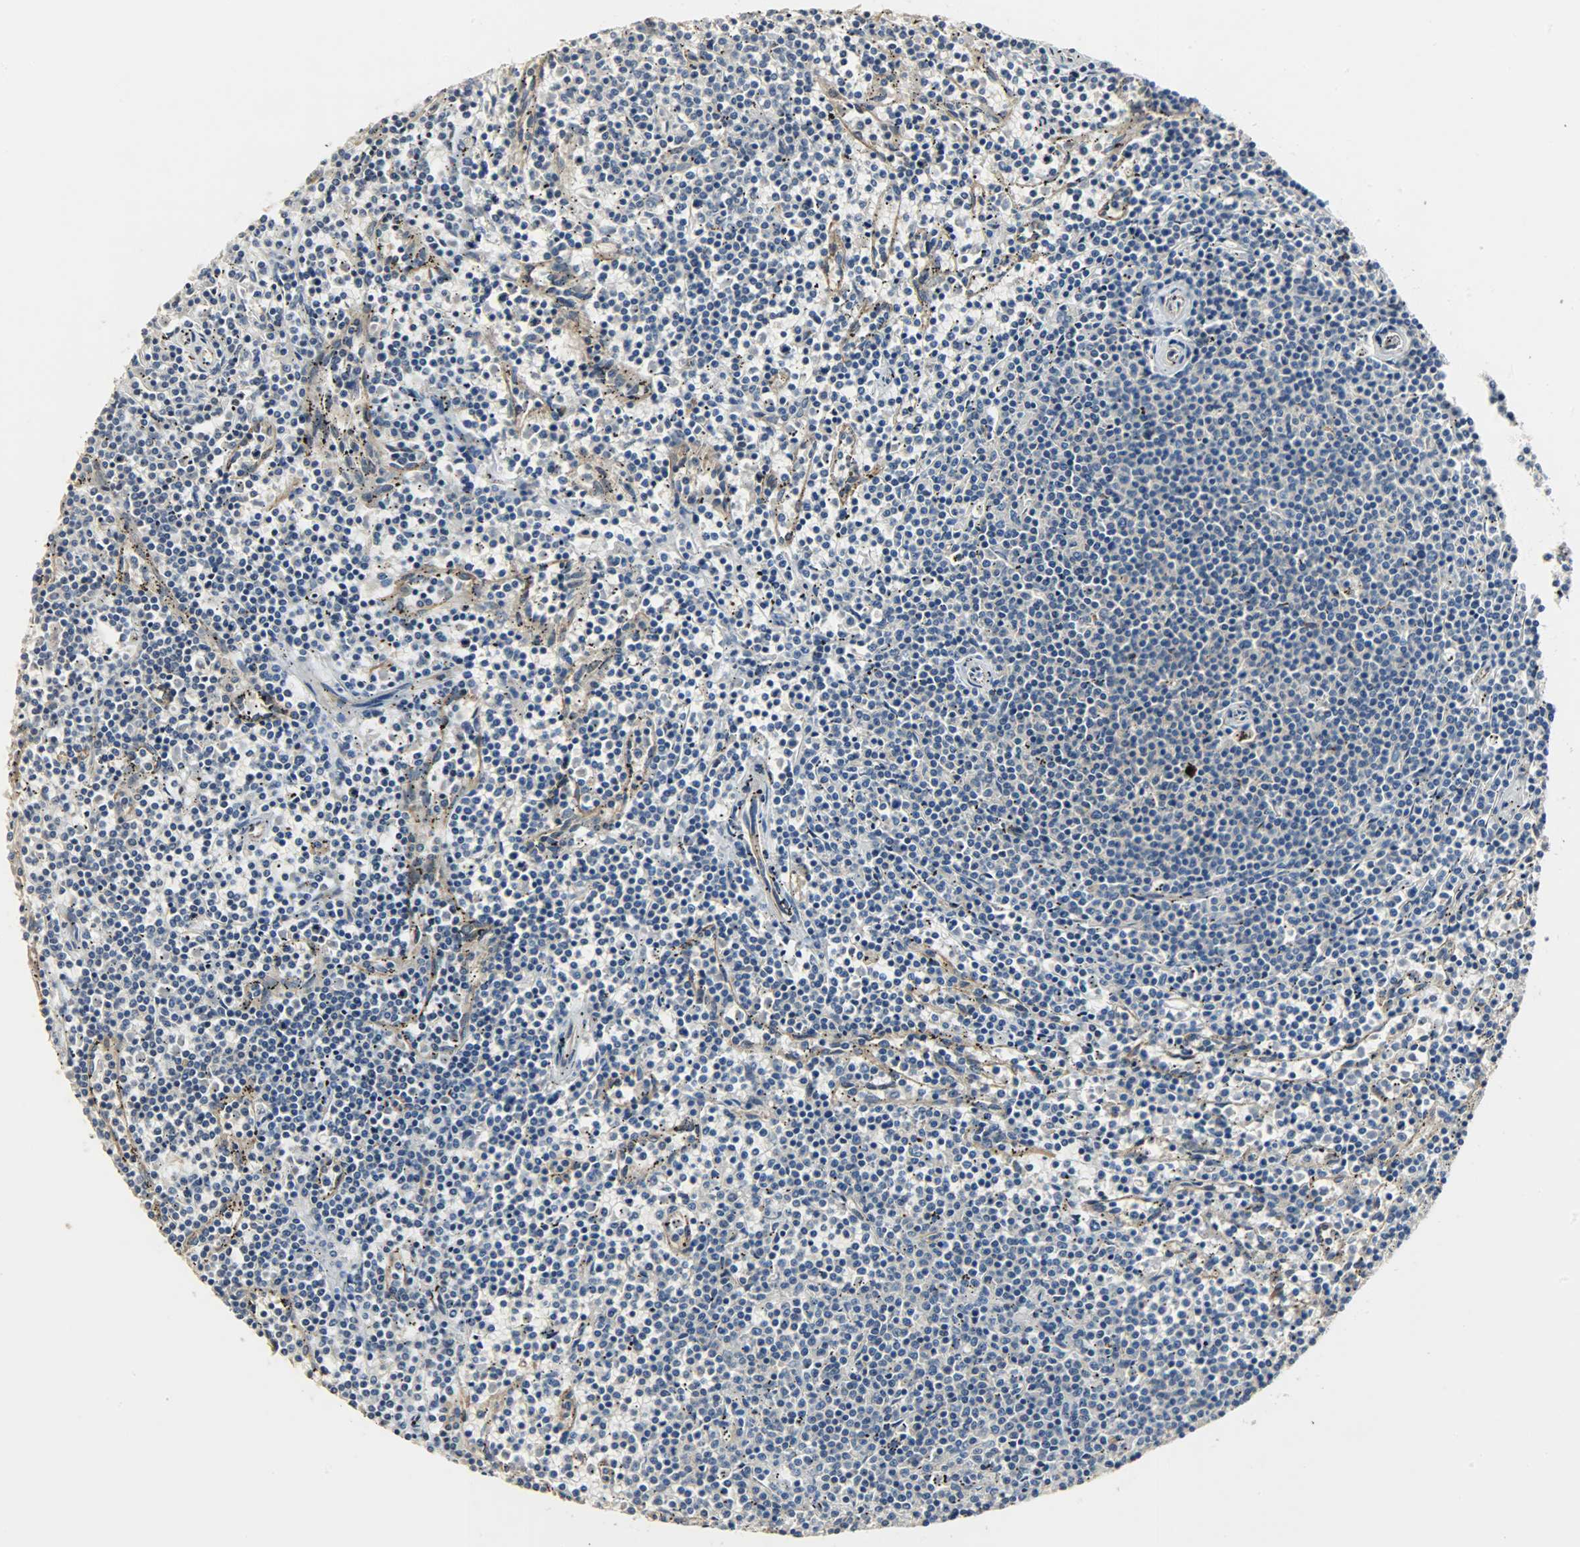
{"staining": {"intensity": "negative", "quantity": "none", "location": "none"}, "tissue": "lymphoma", "cell_type": "Tumor cells", "image_type": "cancer", "snomed": [{"axis": "morphology", "description": "Malignant lymphoma, non-Hodgkin's type, Low grade"}, {"axis": "topography", "description": "Spleen"}], "caption": "High power microscopy image of an IHC micrograph of lymphoma, revealing no significant expression in tumor cells.", "gene": "KIAA1217", "patient": {"sex": "female", "age": 50}}